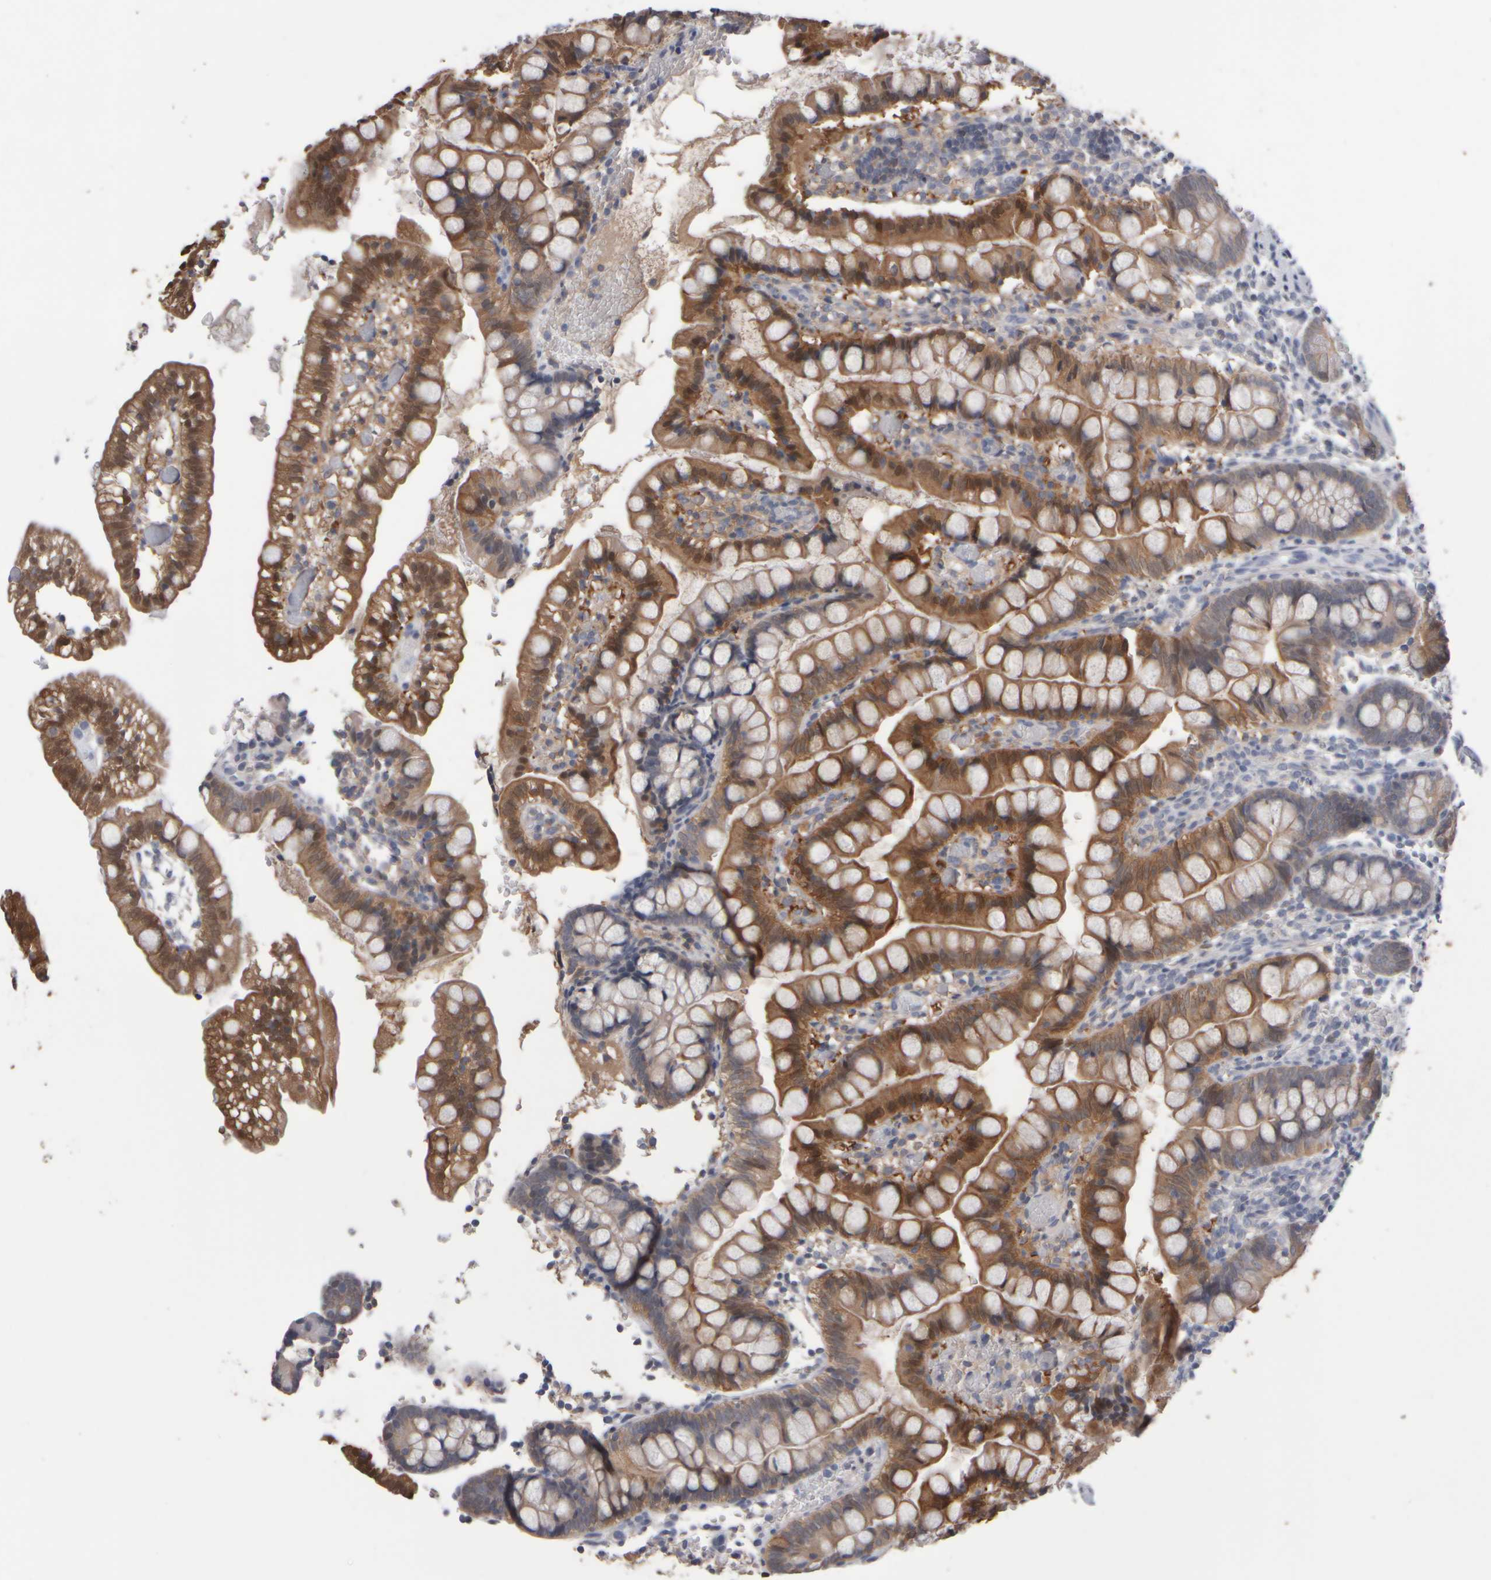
{"staining": {"intensity": "moderate", "quantity": ">75%", "location": "cytoplasmic/membranous"}, "tissue": "small intestine", "cell_type": "Glandular cells", "image_type": "normal", "snomed": [{"axis": "morphology", "description": "Normal tissue, NOS"}, {"axis": "morphology", "description": "Developmental malformation"}, {"axis": "topography", "description": "Small intestine"}], "caption": "Brown immunohistochemical staining in benign small intestine shows moderate cytoplasmic/membranous staining in about >75% of glandular cells.", "gene": "EPHX2", "patient": {"sex": "male"}}